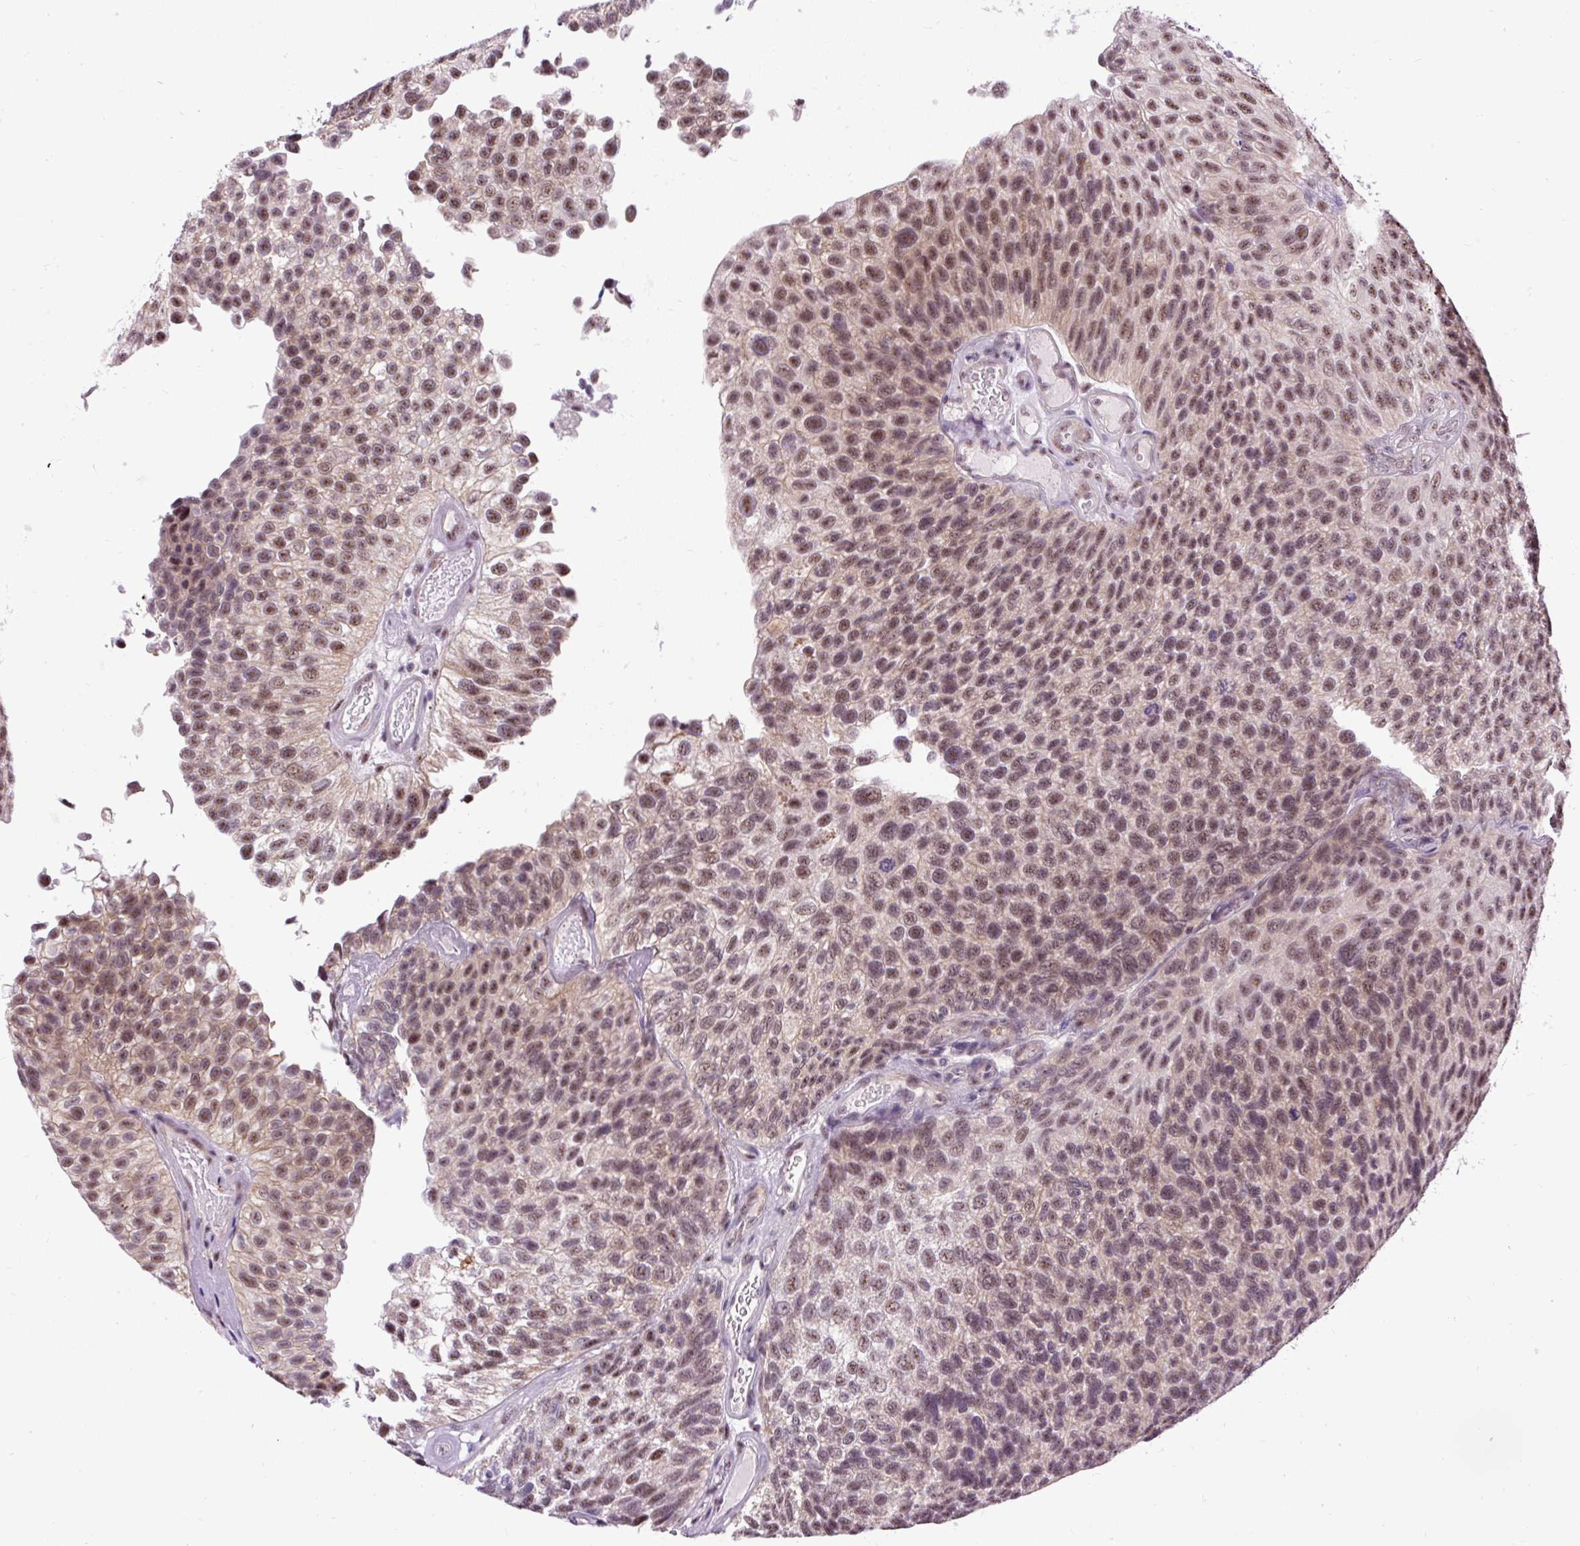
{"staining": {"intensity": "moderate", "quantity": ">75%", "location": "nuclear"}, "tissue": "urothelial cancer", "cell_type": "Tumor cells", "image_type": "cancer", "snomed": [{"axis": "morphology", "description": "Urothelial carcinoma, NOS"}, {"axis": "topography", "description": "Urinary bladder"}], "caption": "A micrograph of human transitional cell carcinoma stained for a protein reveals moderate nuclear brown staining in tumor cells.", "gene": "SMC5", "patient": {"sex": "male", "age": 87}}